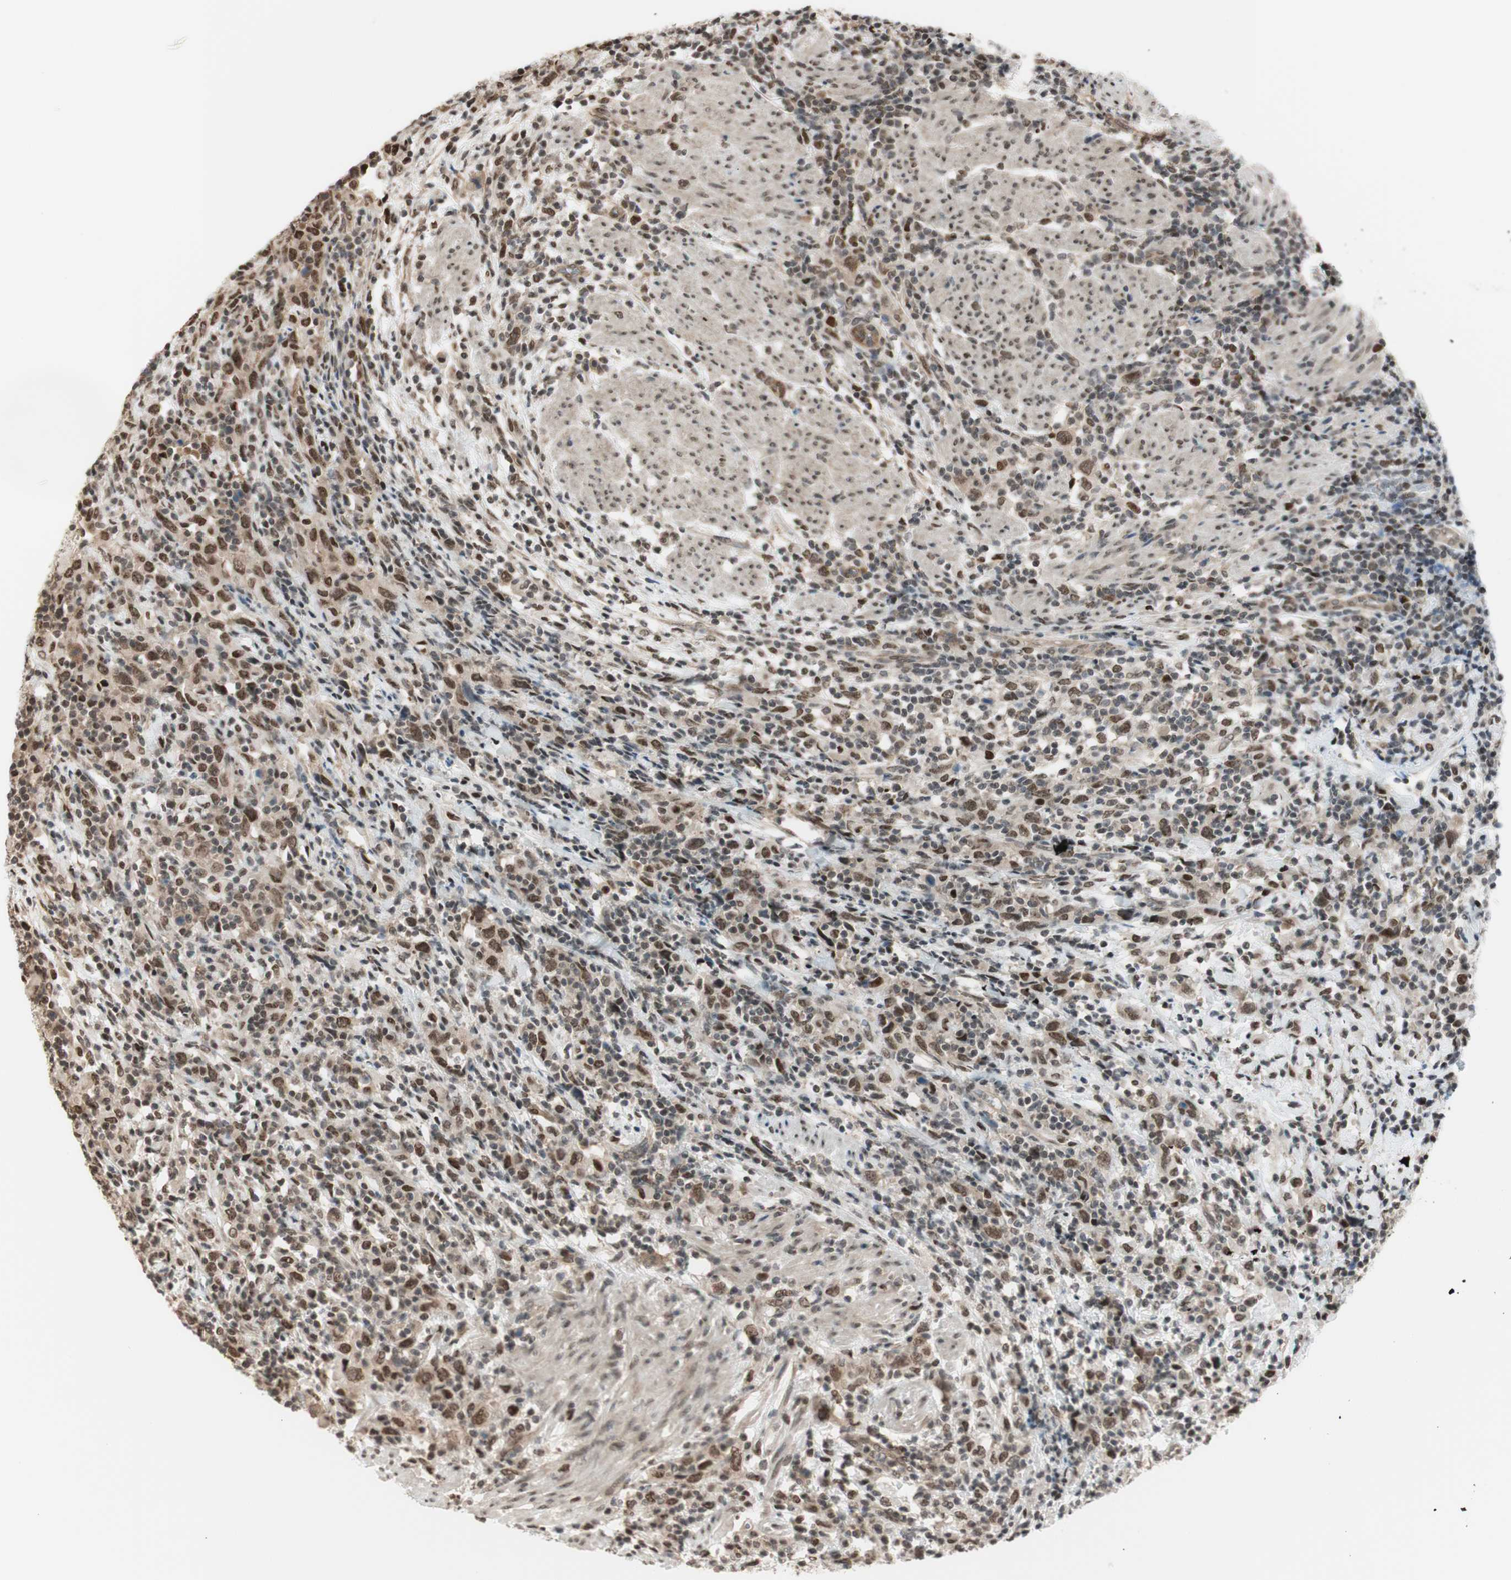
{"staining": {"intensity": "moderate", "quantity": ">75%", "location": "nuclear"}, "tissue": "urothelial cancer", "cell_type": "Tumor cells", "image_type": "cancer", "snomed": [{"axis": "morphology", "description": "Urothelial carcinoma, High grade"}, {"axis": "topography", "description": "Urinary bladder"}], "caption": "IHC of human urothelial cancer exhibits medium levels of moderate nuclear positivity in about >75% of tumor cells.", "gene": "SUFU", "patient": {"sex": "male", "age": 61}}